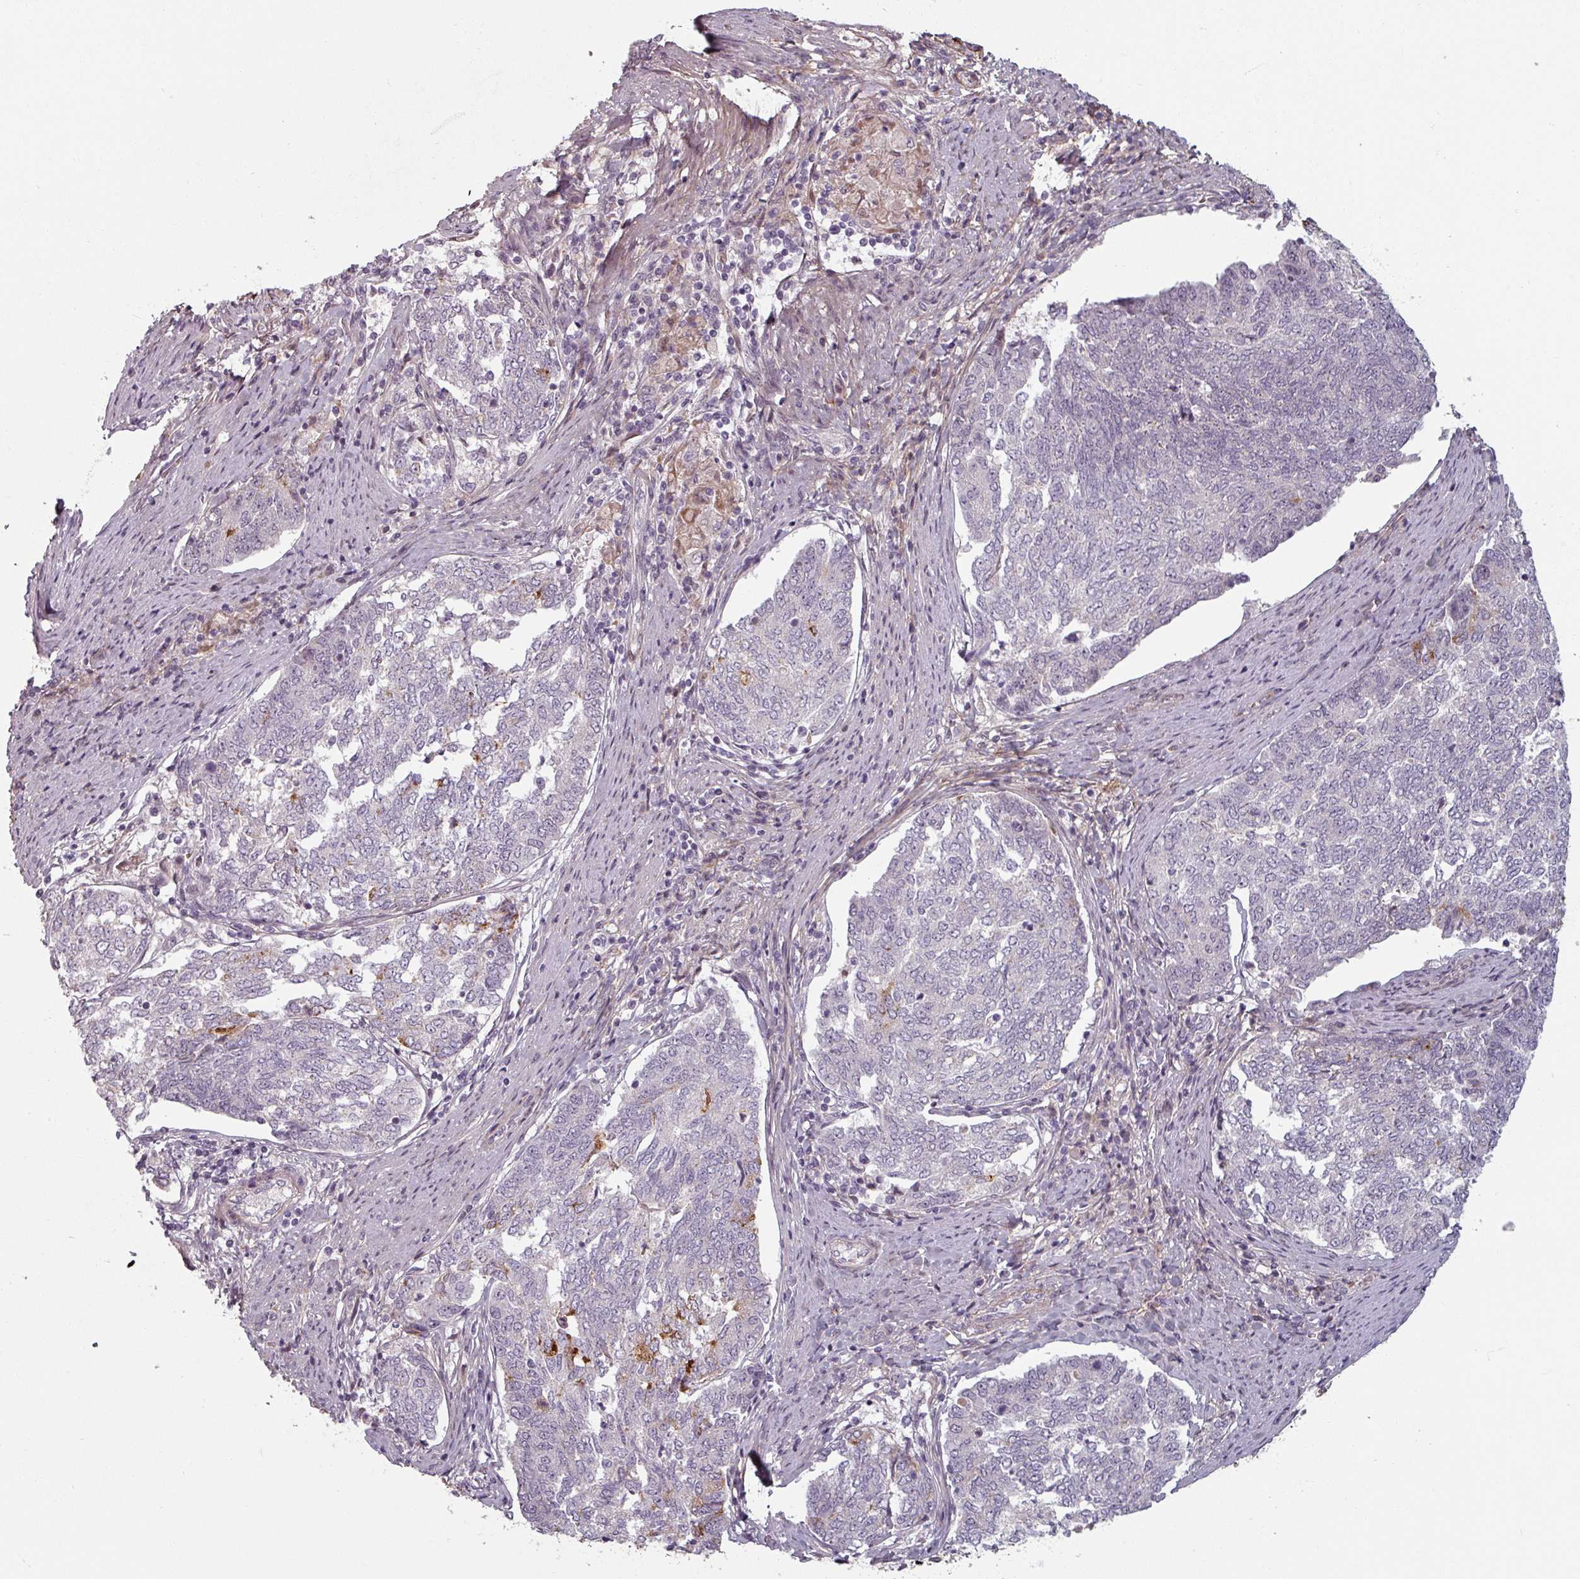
{"staining": {"intensity": "moderate", "quantity": "<25%", "location": "cytoplasmic/membranous"}, "tissue": "endometrial cancer", "cell_type": "Tumor cells", "image_type": "cancer", "snomed": [{"axis": "morphology", "description": "Adenocarcinoma, NOS"}, {"axis": "topography", "description": "Endometrium"}], "caption": "Protein analysis of endometrial adenocarcinoma tissue shows moderate cytoplasmic/membranous expression in approximately <25% of tumor cells.", "gene": "CYB5RL", "patient": {"sex": "female", "age": 80}}